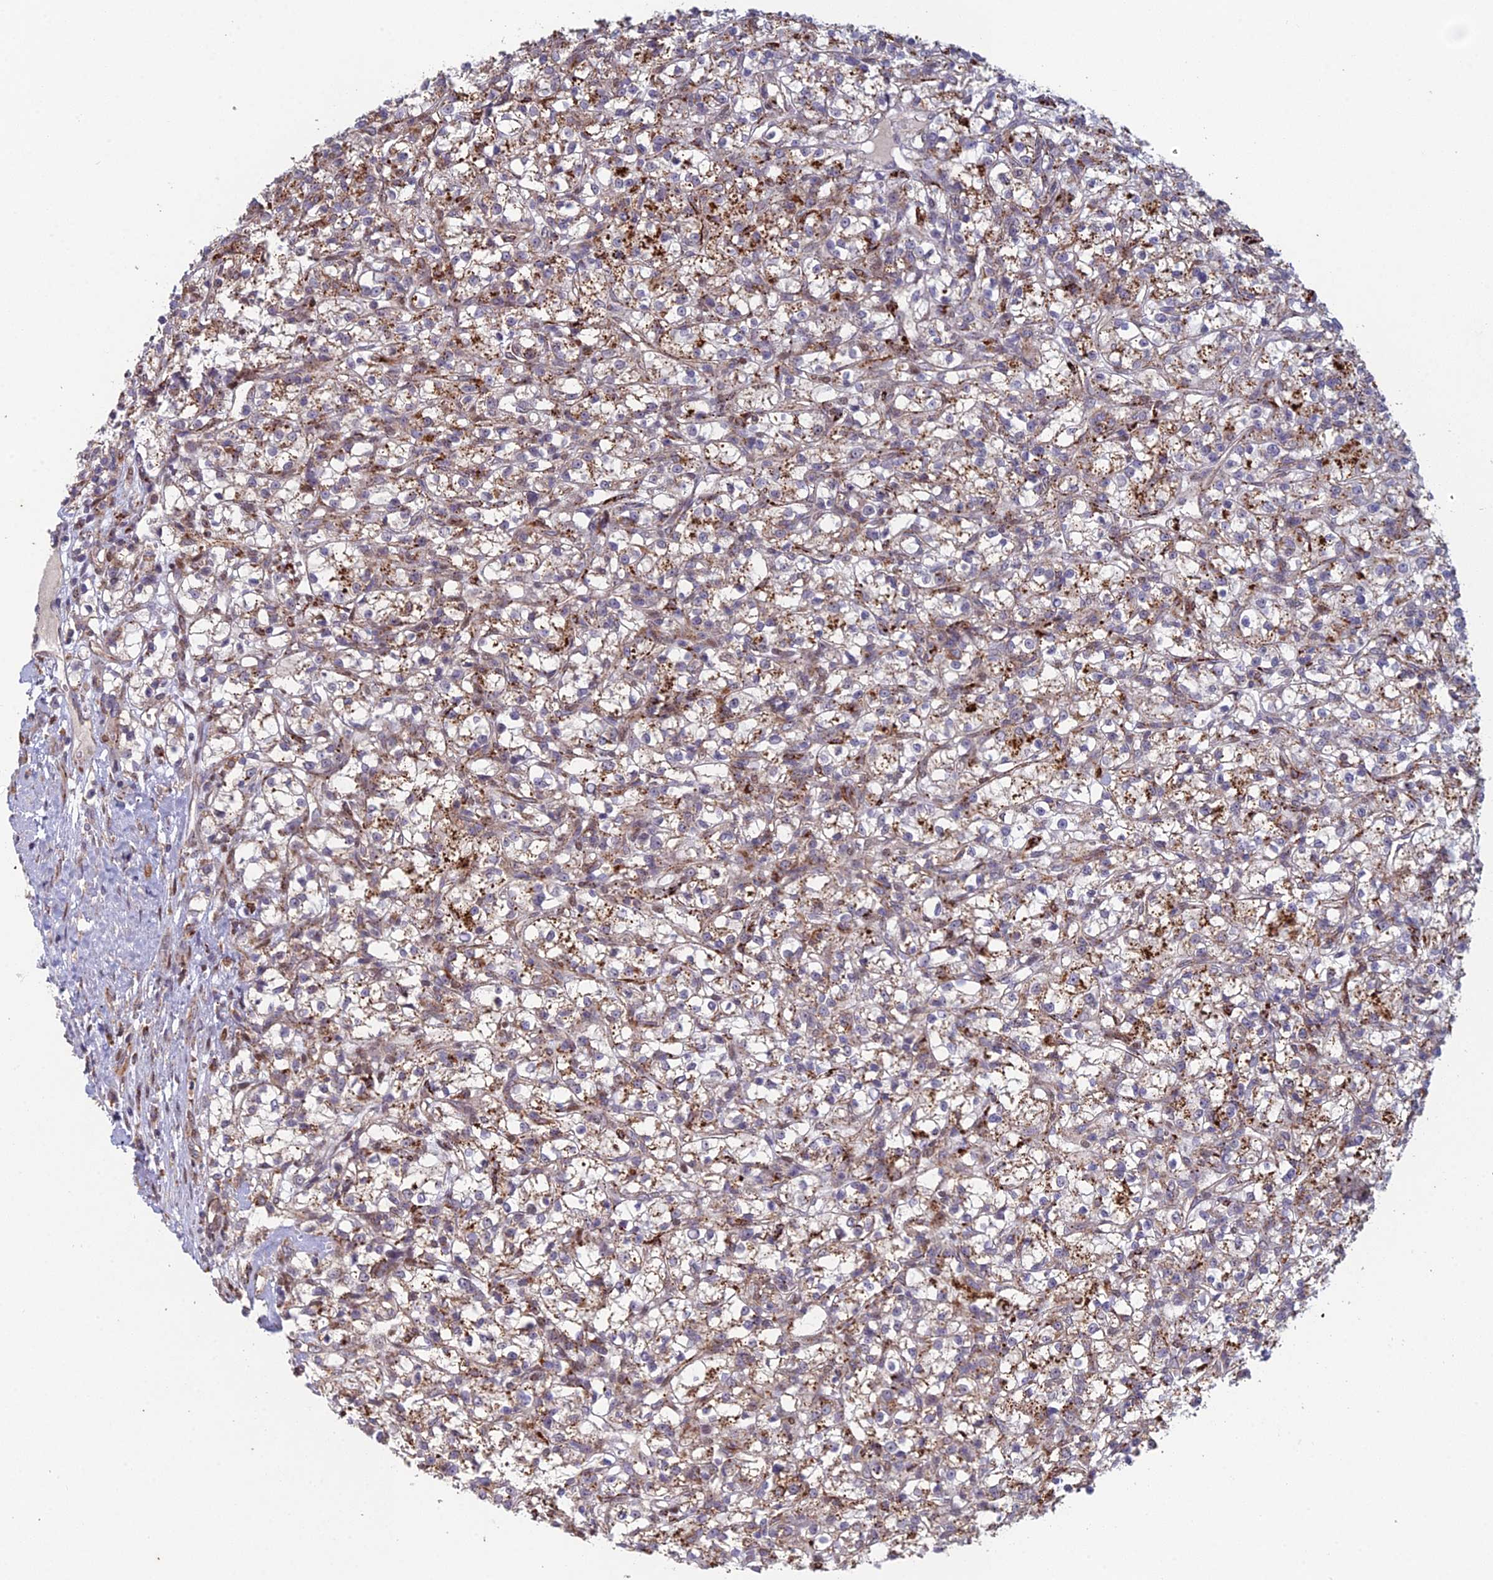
{"staining": {"intensity": "moderate", "quantity": "25%-75%", "location": "cytoplasmic/membranous"}, "tissue": "renal cancer", "cell_type": "Tumor cells", "image_type": "cancer", "snomed": [{"axis": "morphology", "description": "Adenocarcinoma, NOS"}, {"axis": "topography", "description": "Kidney"}], "caption": "Immunohistochemistry (IHC) staining of renal adenocarcinoma, which exhibits medium levels of moderate cytoplasmic/membranous positivity in approximately 25%-75% of tumor cells indicating moderate cytoplasmic/membranous protein positivity. The staining was performed using DAB (brown) for protein detection and nuclei were counterstained in hematoxylin (blue).", "gene": "FOXS1", "patient": {"sex": "female", "age": 59}}